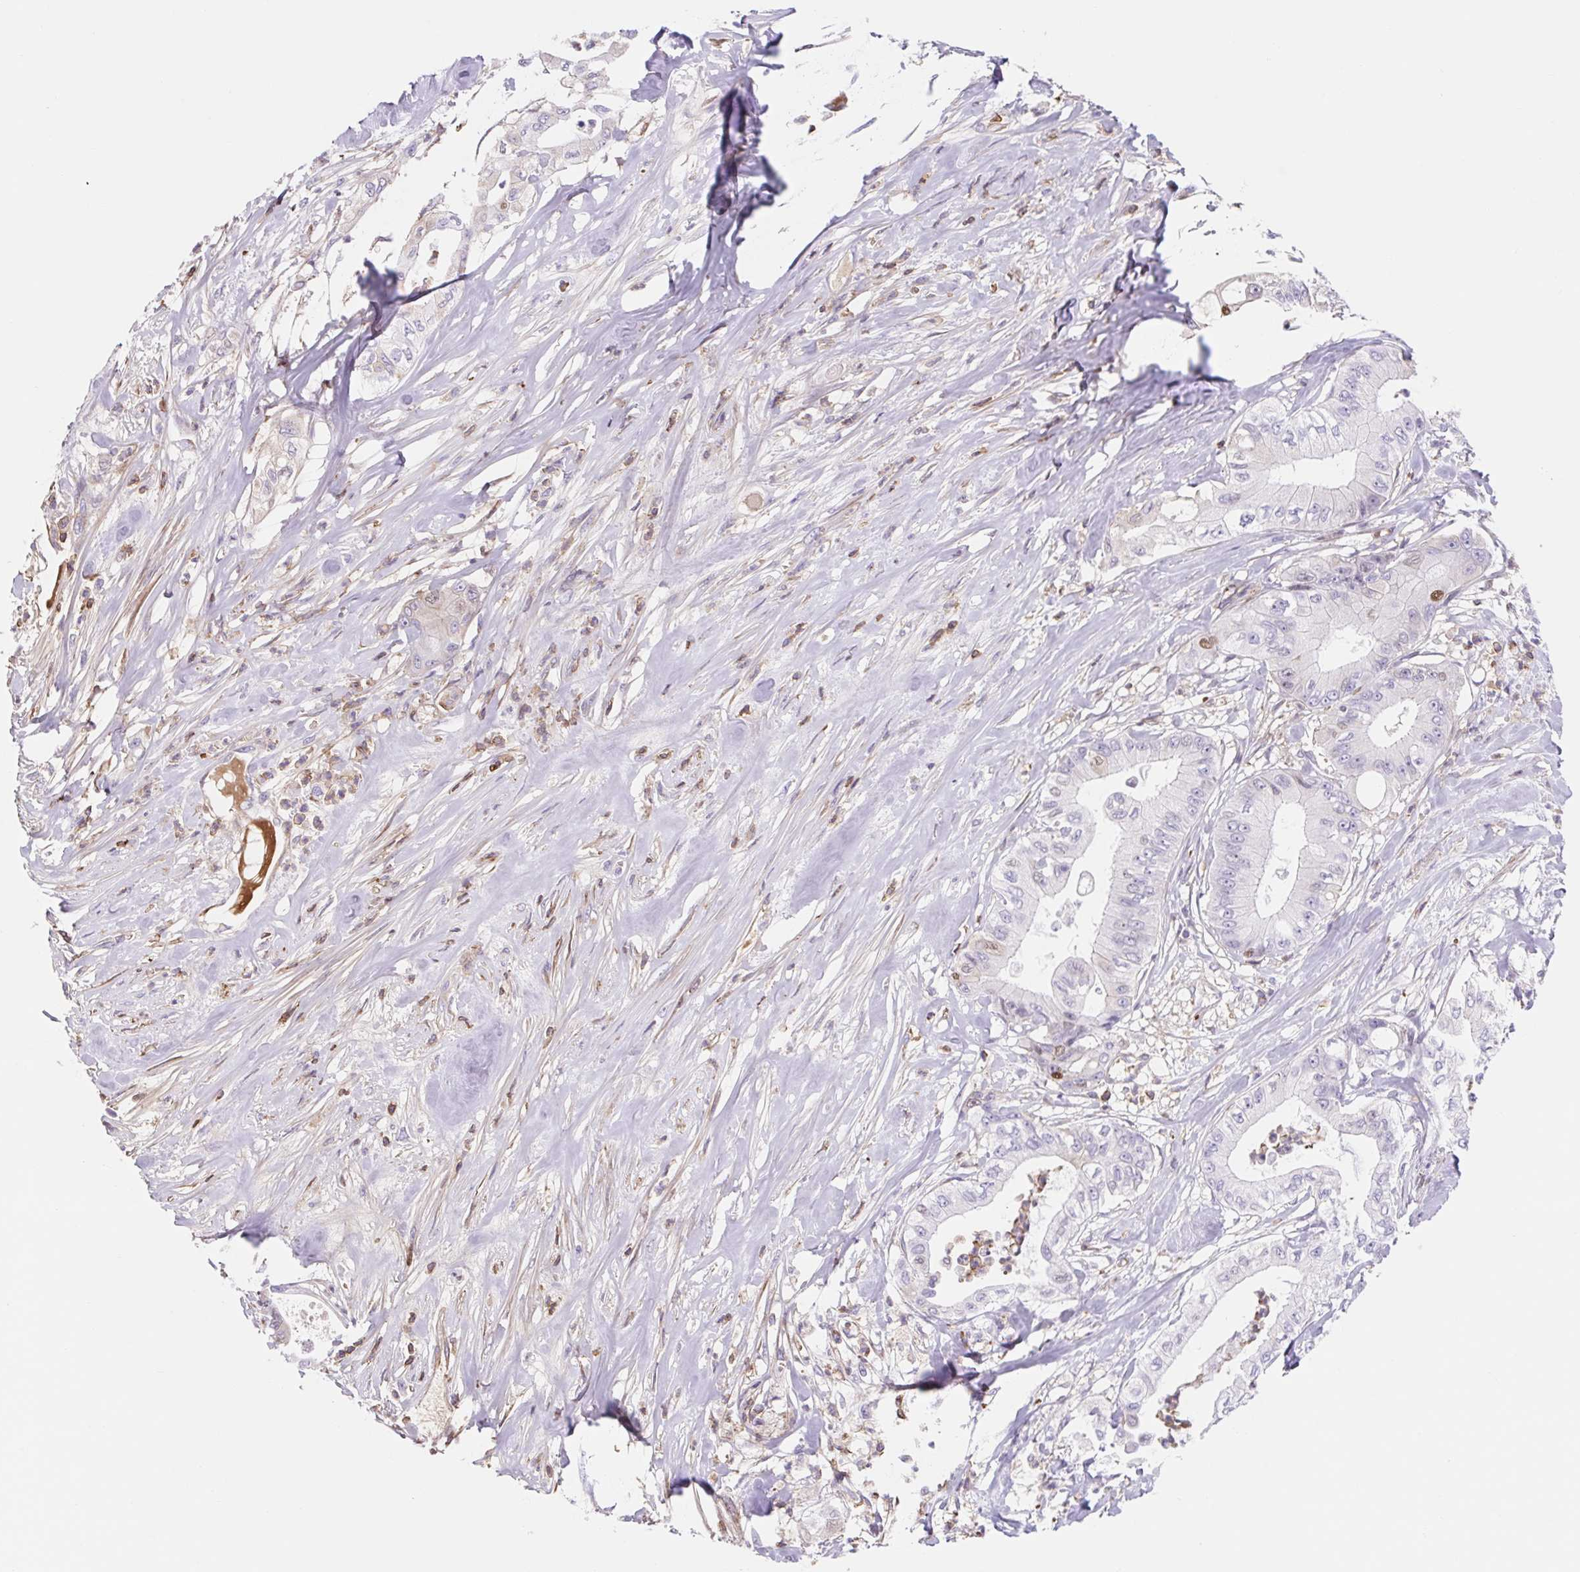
{"staining": {"intensity": "negative", "quantity": "none", "location": "none"}, "tissue": "pancreatic cancer", "cell_type": "Tumor cells", "image_type": "cancer", "snomed": [{"axis": "morphology", "description": "Adenocarcinoma, NOS"}, {"axis": "topography", "description": "Pancreas"}], "caption": "A high-resolution micrograph shows IHC staining of pancreatic adenocarcinoma, which reveals no significant staining in tumor cells.", "gene": "TPRG1", "patient": {"sex": "male", "age": 71}}